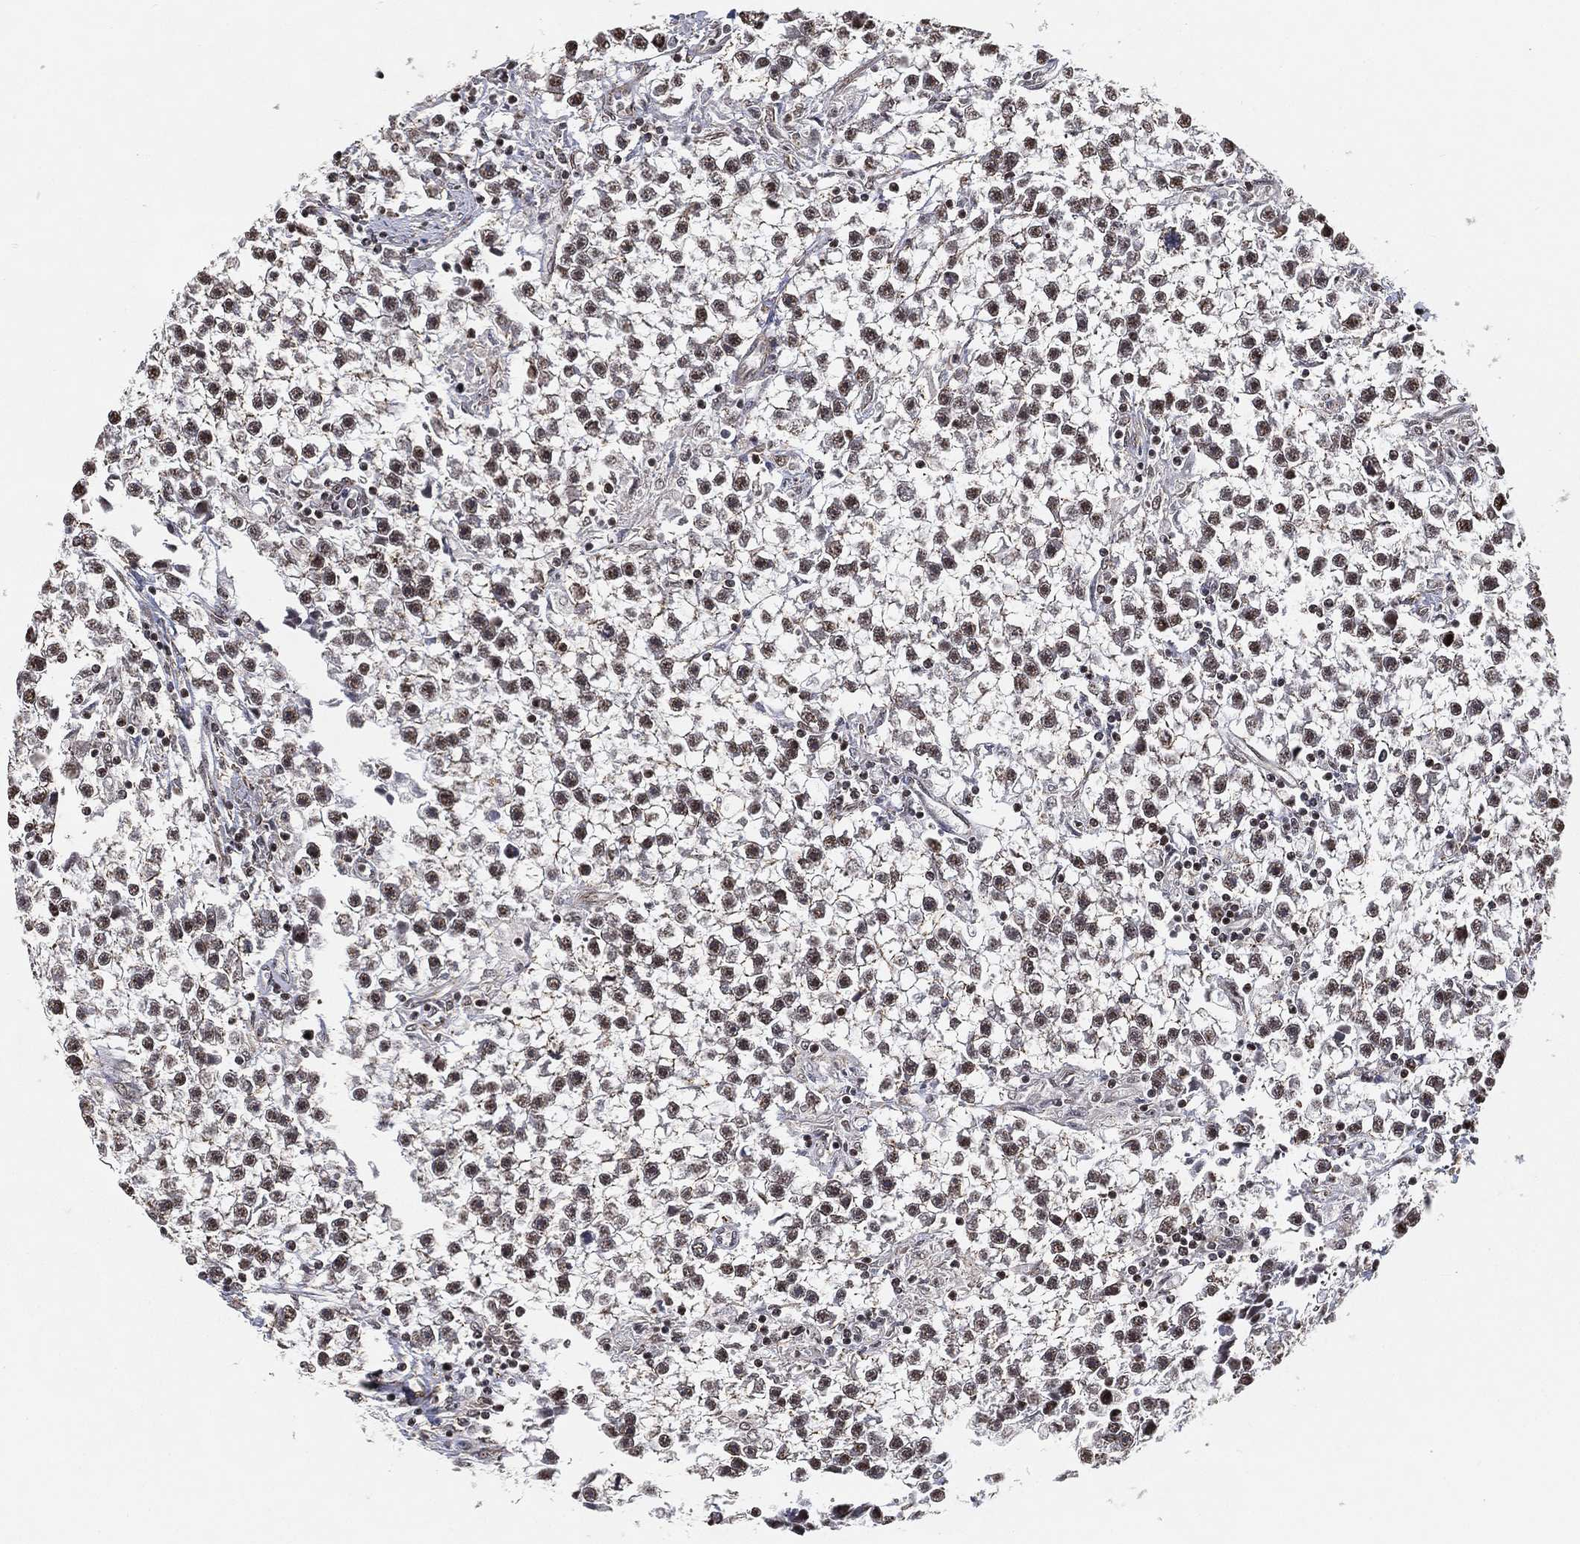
{"staining": {"intensity": "moderate", "quantity": "25%-75%", "location": "nuclear"}, "tissue": "testis cancer", "cell_type": "Tumor cells", "image_type": "cancer", "snomed": [{"axis": "morphology", "description": "Seminoma, NOS"}, {"axis": "topography", "description": "Testis"}], "caption": "Immunohistochemical staining of human testis seminoma demonstrates medium levels of moderate nuclear positivity in approximately 25%-75% of tumor cells.", "gene": "RSRC2", "patient": {"sex": "male", "age": 59}}